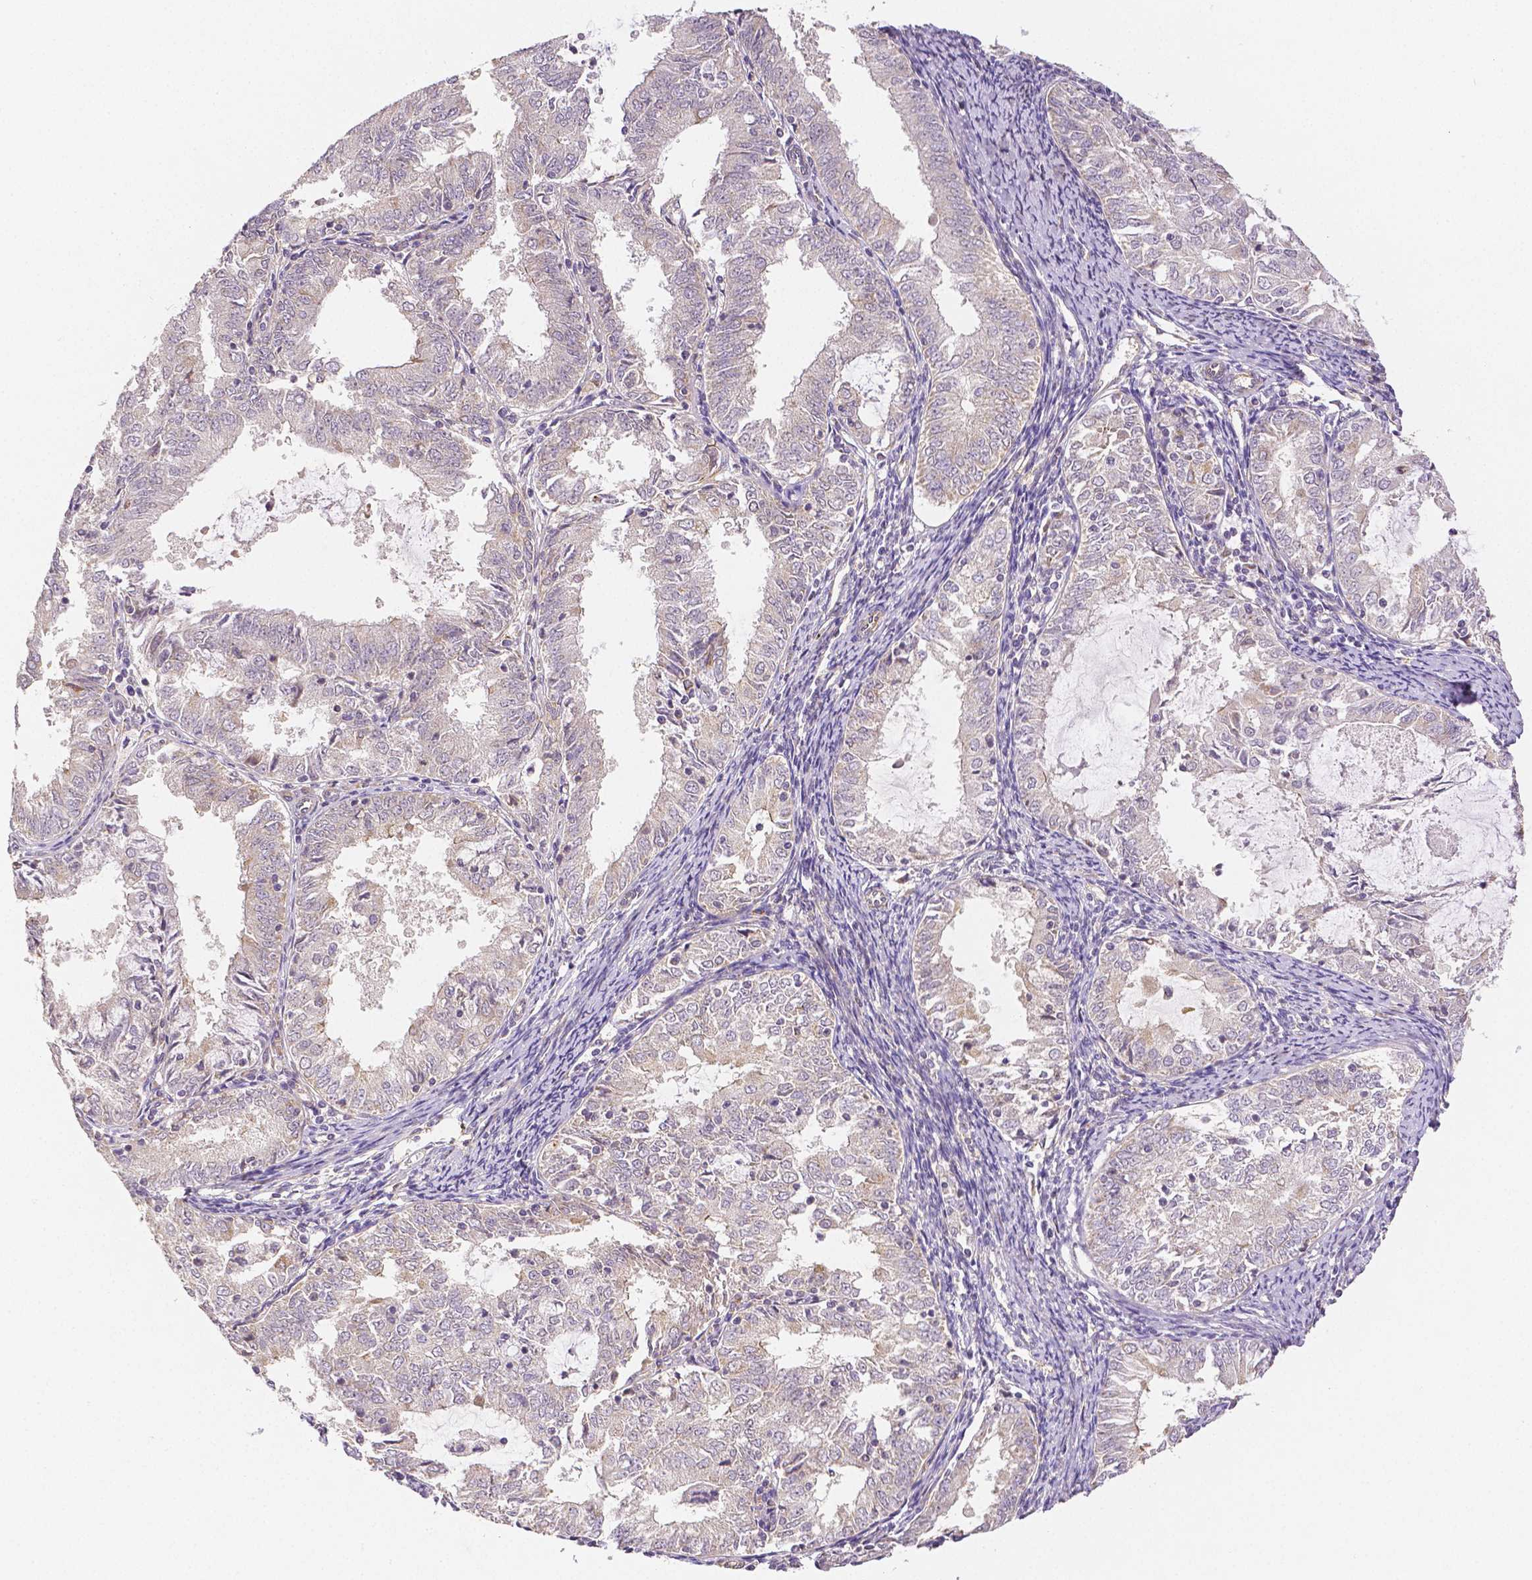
{"staining": {"intensity": "negative", "quantity": "none", "location": "none"}, "tissue": "endometrial cancer", "cell_type": "Tumor cells", "image_type": "cancer", "snomed": [{"axis": "morphology", "description": "Adenocarcinoma, NOS"}, {"axis": "topography", "description": "Endometrium"}], "caption": "This is an immunohistochemistry (IHC) histopathology image of human endometrial cancer. There is no positivity in tumor cells.", "gene": "RHOT1", "patient": {"sex": "female", "age": 57}}